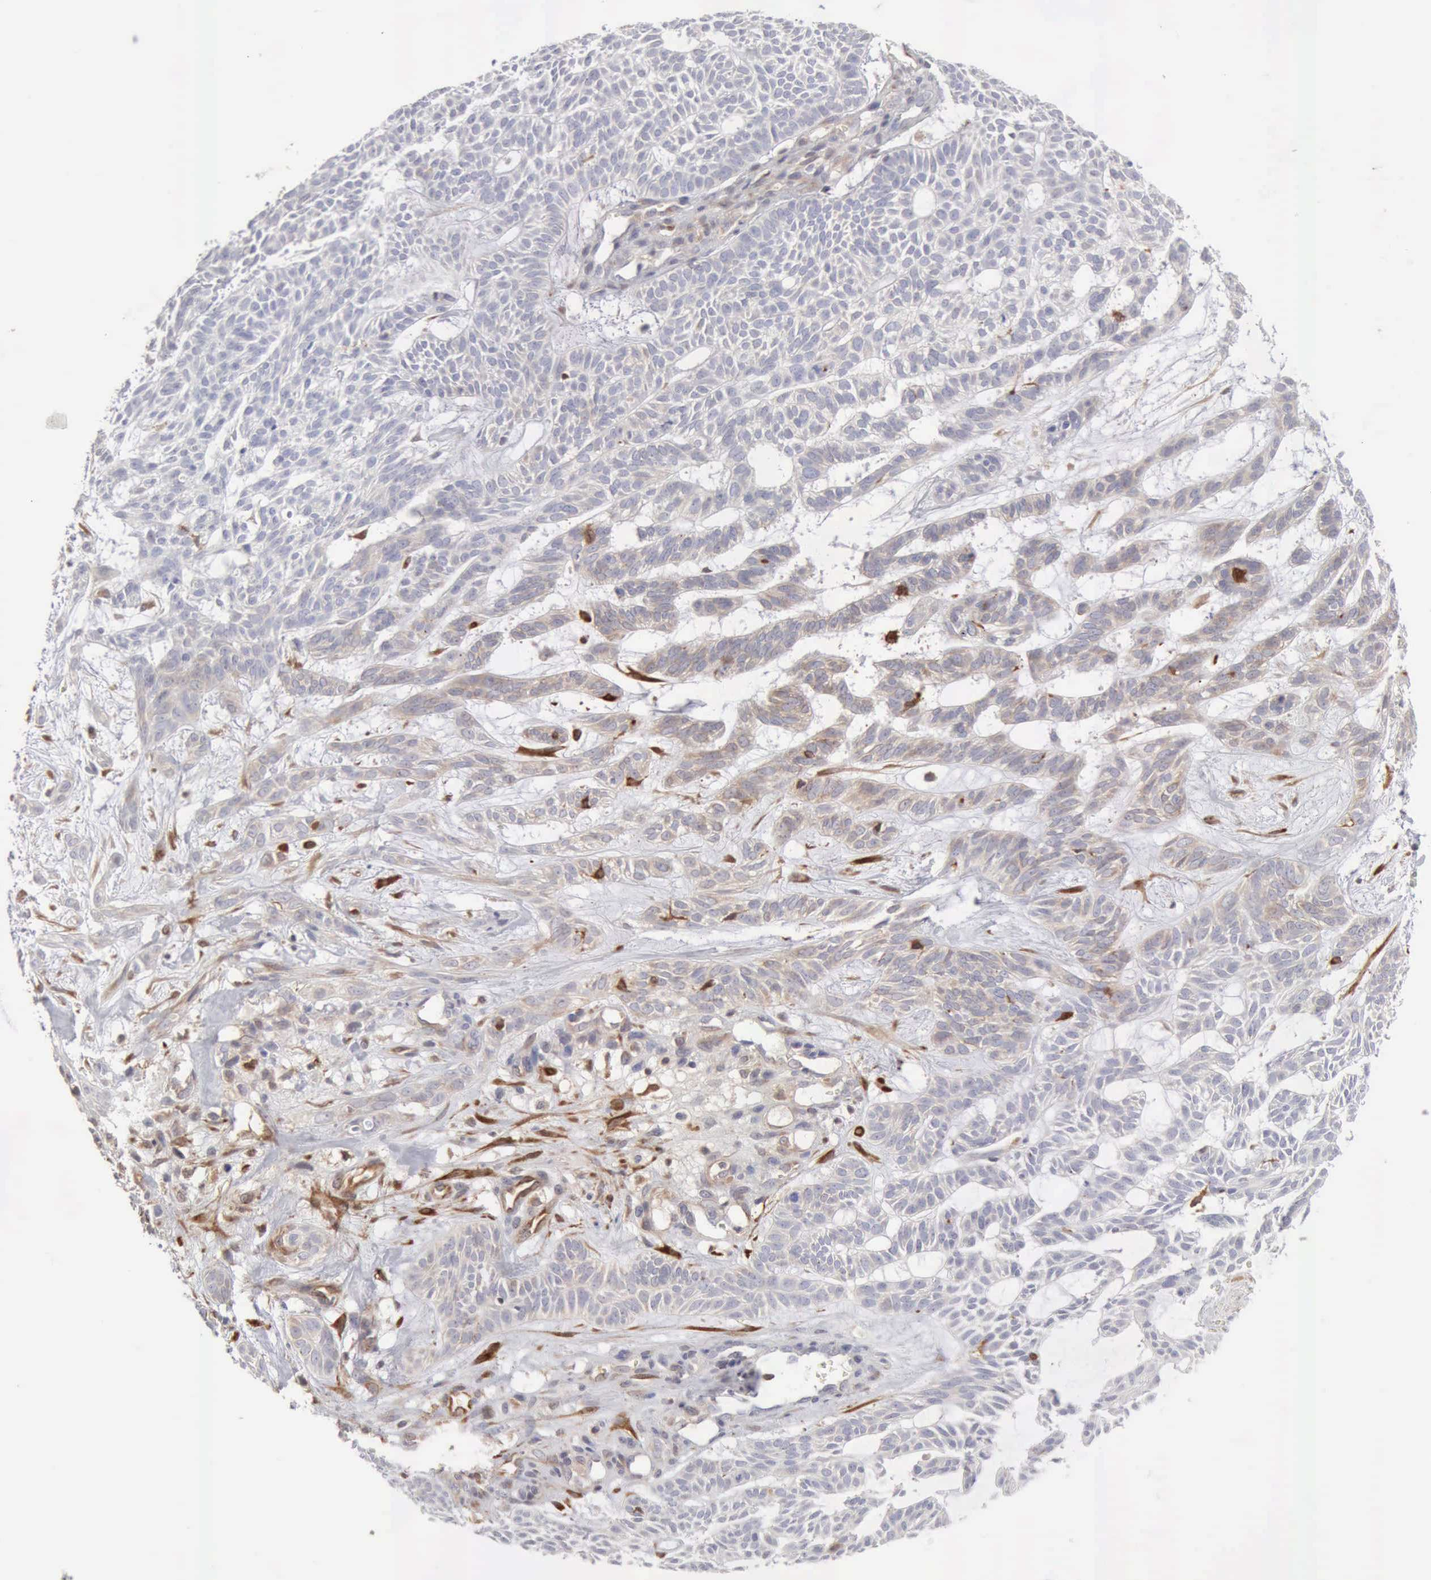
{"staining": {"intensity": "weak", "quantity": "25%-75%", "location": "cytoplasmic/membranous"}, "tissue": "skin cancer", "cell_type": "Tumor cells", "image_type": "cancer", "snomed": [{"axis": "morphology", "description": "Basal cell carcinoma"}, {"axis": "topography", "description": "Skin"}], "caption": "Weak cytoplasmic/membranous protein expression is present in approximately 25%-75% of tumor cells in skin cancer.", "gene": "APOL2", "patient": {"sex": "male", "age": 75}}